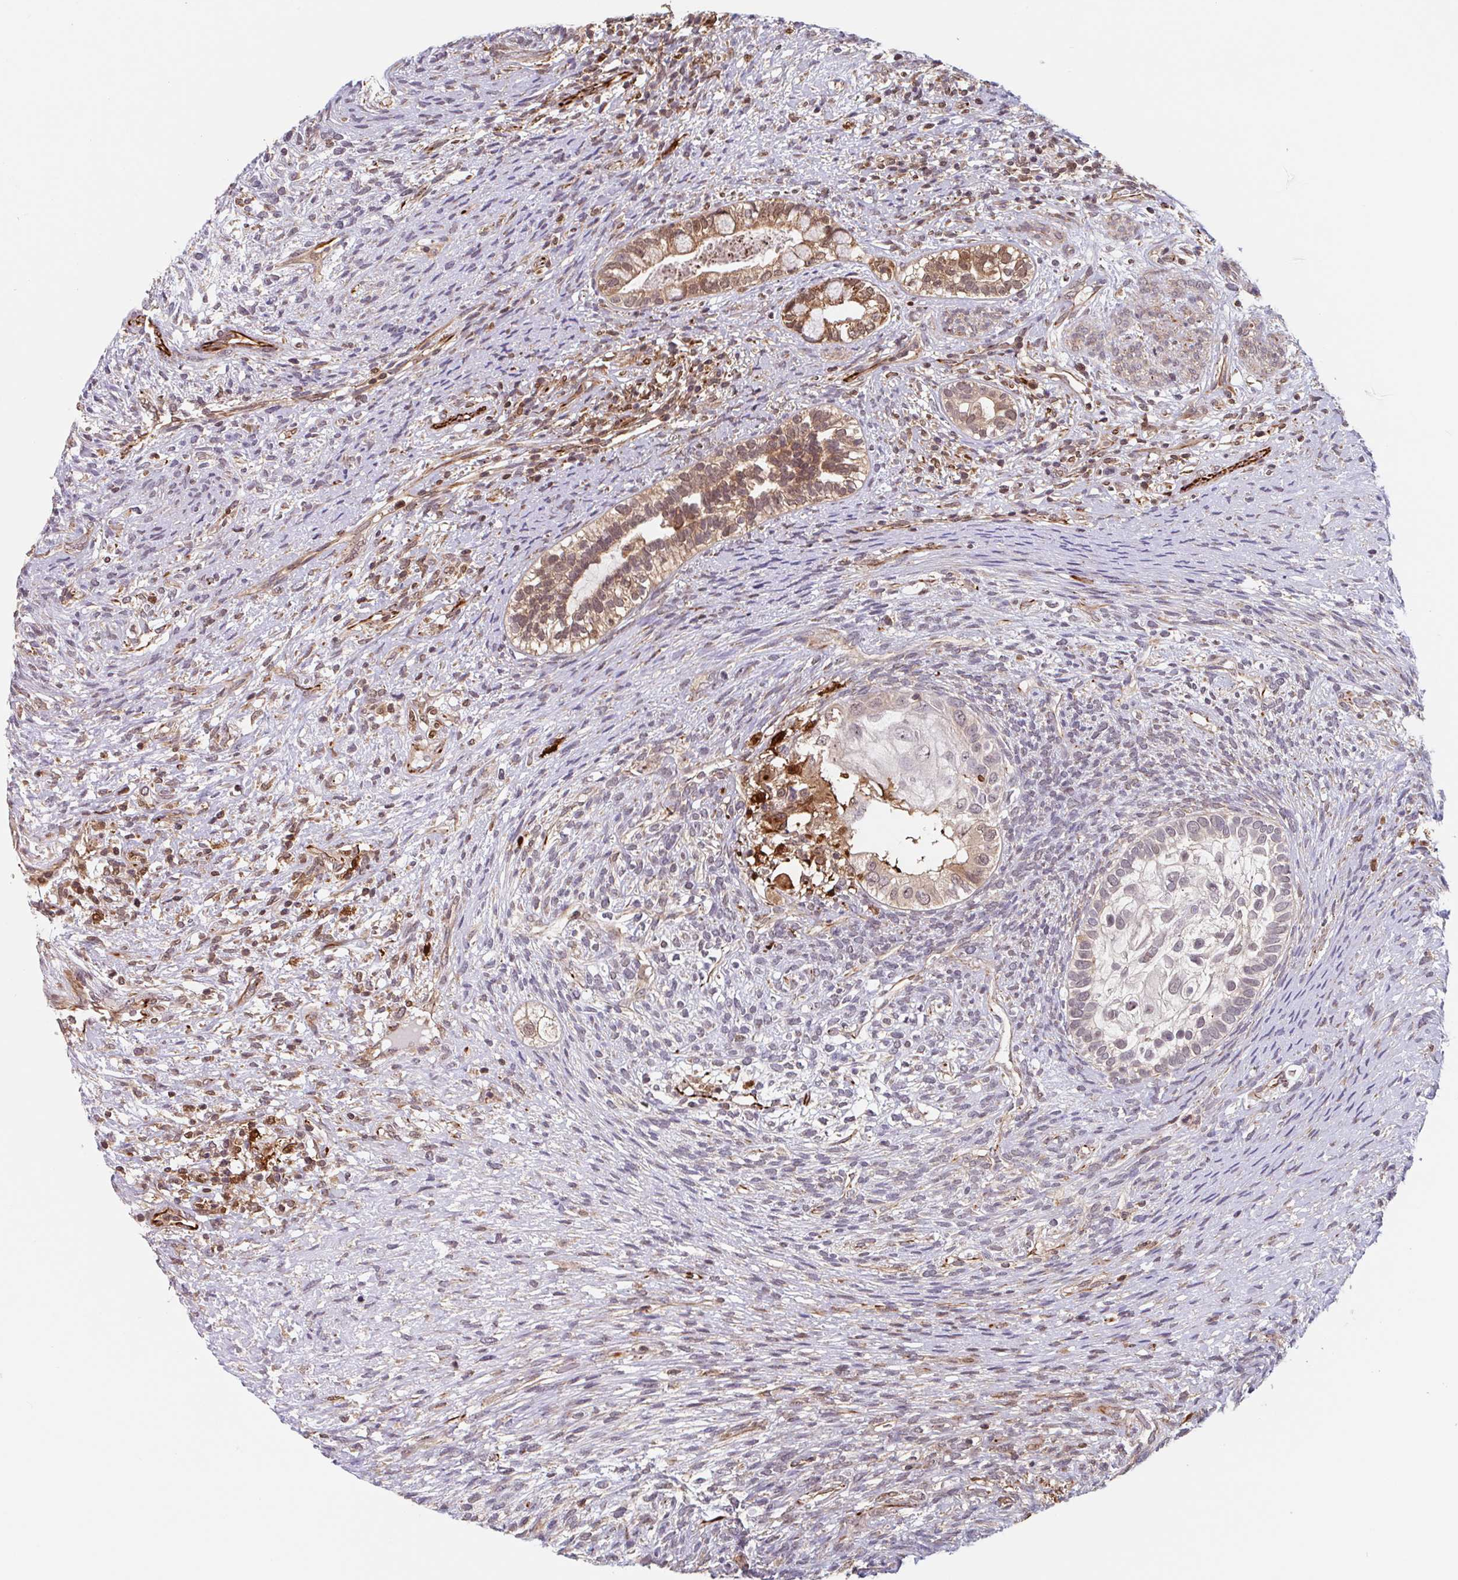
{"staining": {"intensity": "moderate", "quantity": "25%-75%", "location": "cytoplasmic/membranous,nuclear"}, "tissue": "testis cancer", "cell_type": "Tumor cells", "image_type": "cancer", "snomed": [{"axis": "morphology", "description": "Seminoma, NOS"}, {"axis": "morphology", "description": "Carcinoma, Embryonal, NOS"}, {"axis": "topography", "description": "Testis"}], "caption": "Human seminoma (testis) stained for a protein (brown) shows moderate cytoplasmic/membranous and nuclear positive staining in approximately 25%-75% of tumor cells.", "gene": "NUB1", "patient": {"sex": "male", "age": 41}}